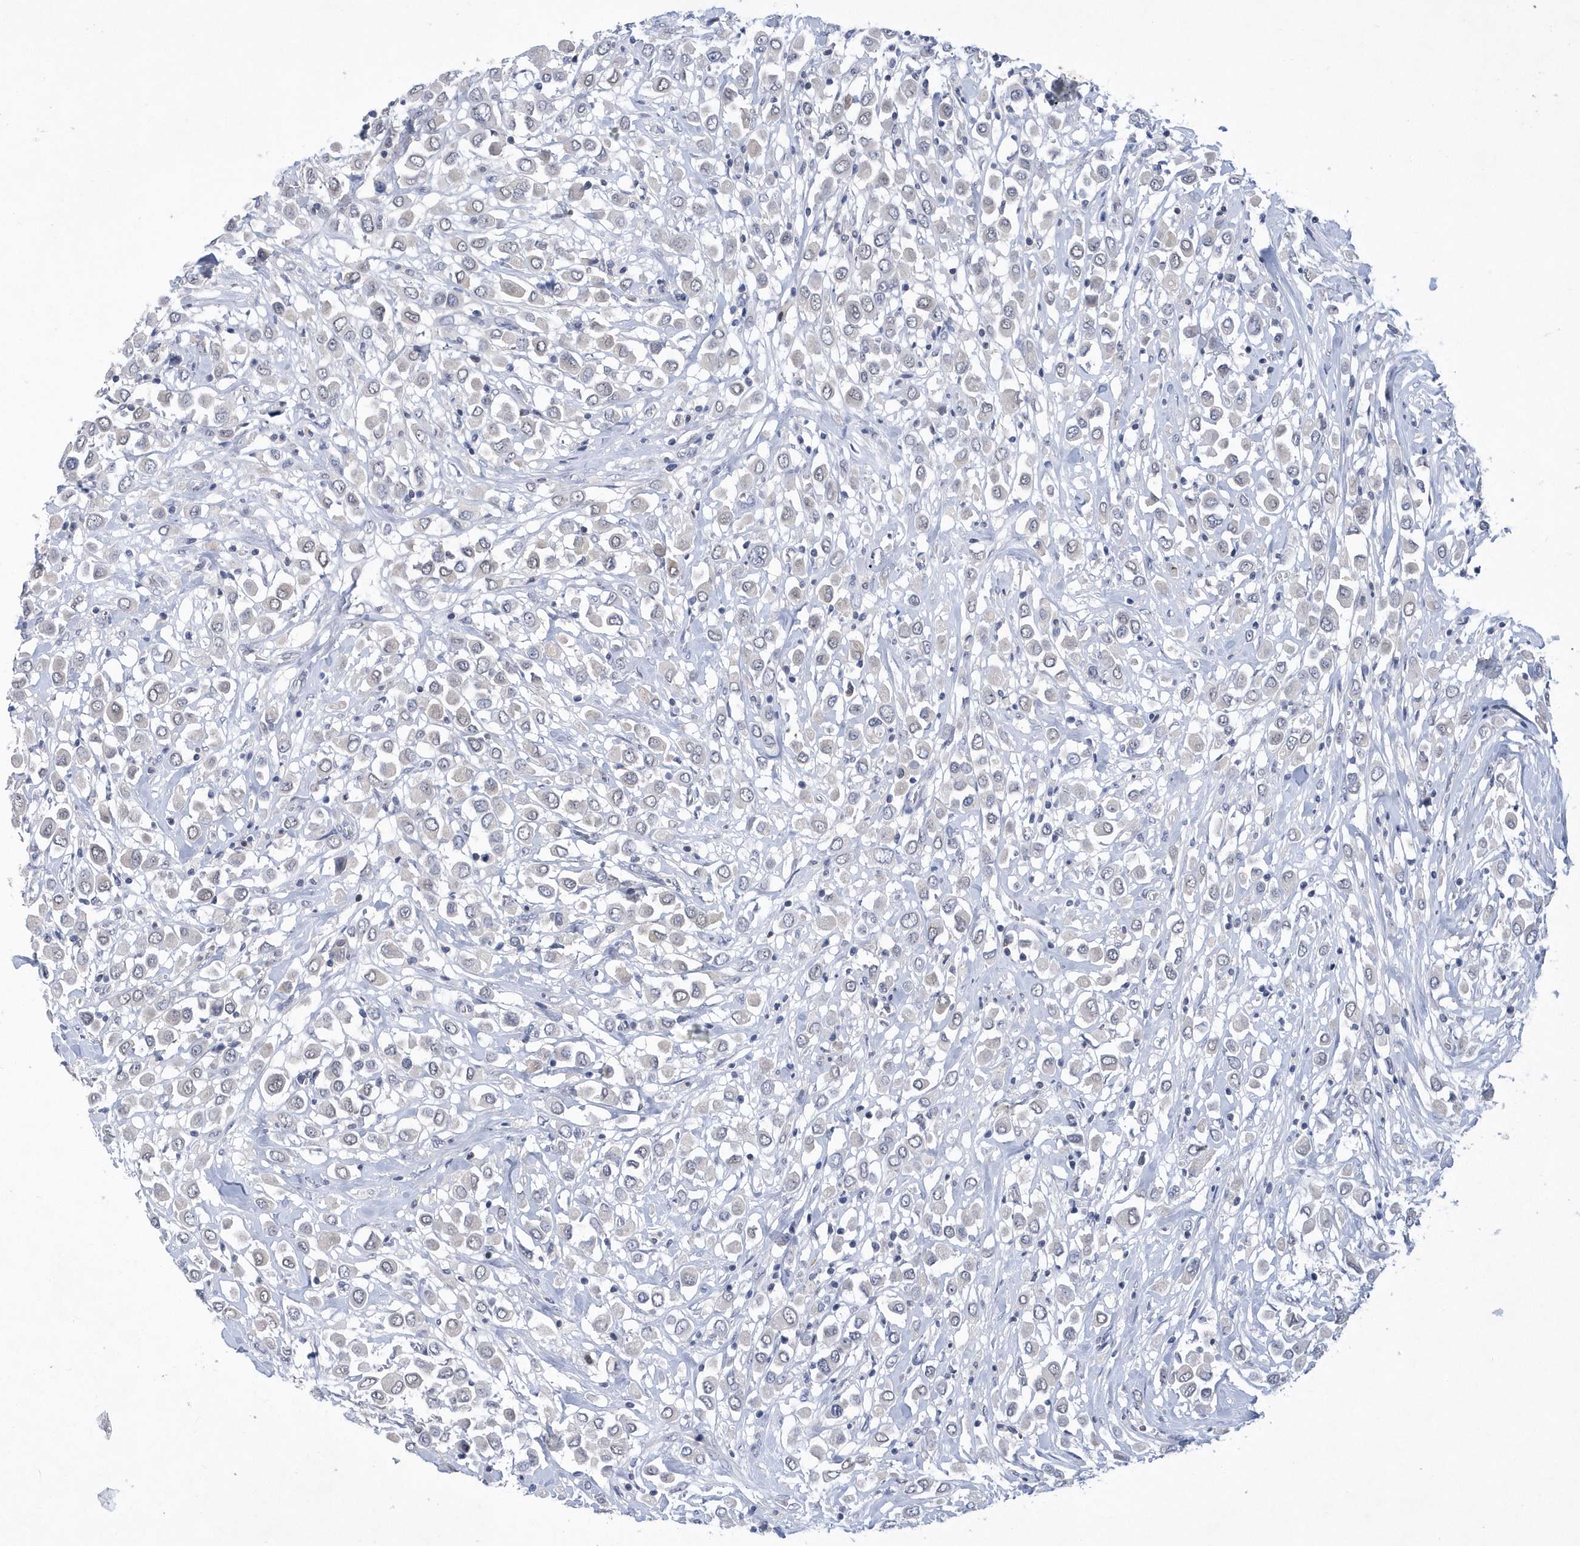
{"staining": {"intensity": "negative", "quantity": "none", "location": "none"}, "tissue": "breast cancer", "cell_type": "Tumor cells", "image_type": "cancer", "snomed": [{"axis": "morphology", "description": "Duct carcinoma"}, {"axis": "topography", "description": "Breast"}], "caption": "Photomicrograph shows no significant protein expression in tumor cells of breast cancer (infiltrating ductal carcinoma).", "gene": "SRGAP3", "patient": {"sex": "female", "age": 61}}